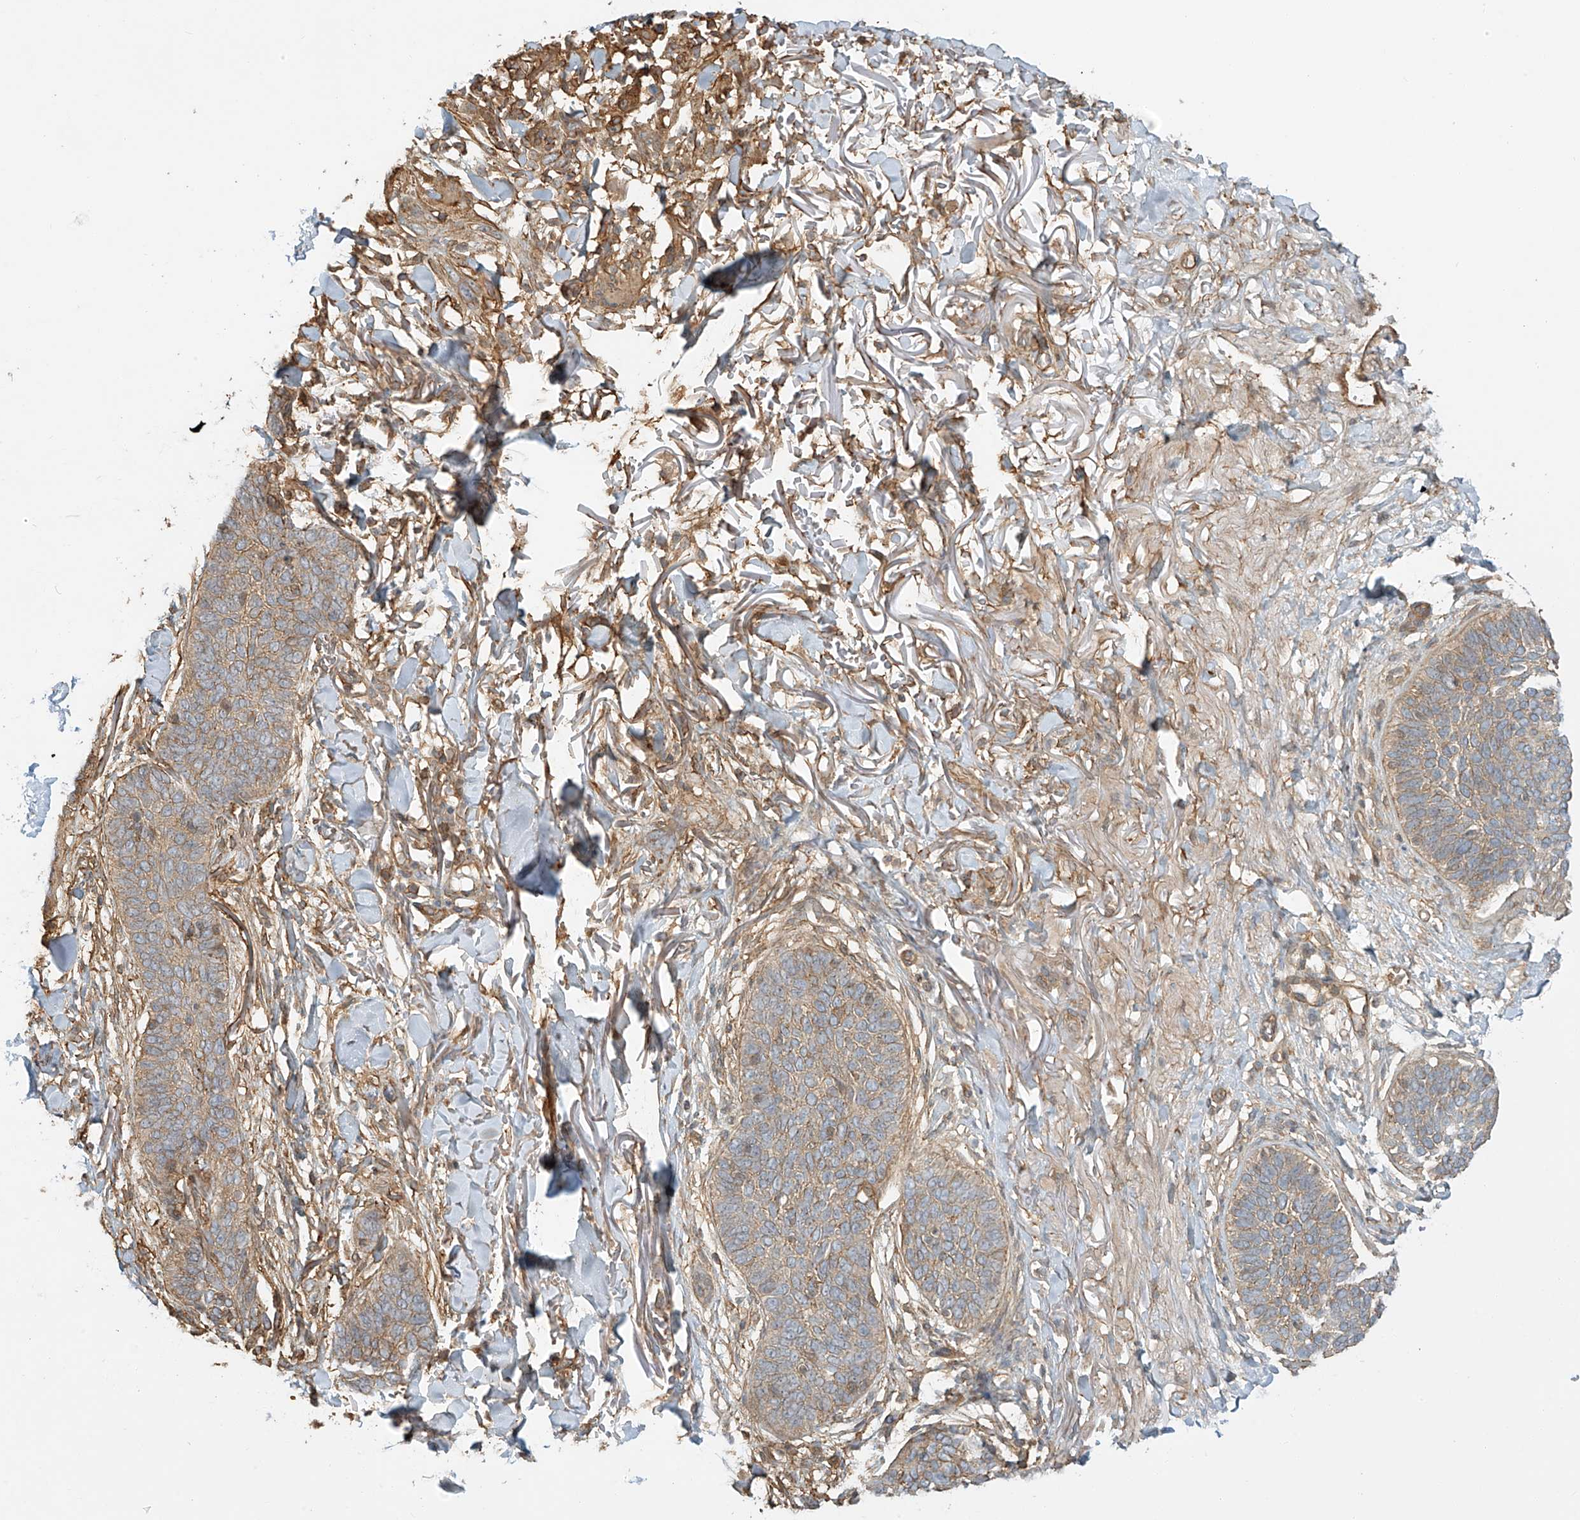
{"staining": {"intensity": "weak", "quantity": "25%-75%", "location": "cytoplasmic/membranous"}, "tissue": "skin cancer", "cell_type": "Tumor cells", "image_type": "cancer", "snomed": [{"axis": "morphology", "description": "Basal cell carcinoma"}, {"axis": "topography", "description": "Skin"}], "caption": "IHC photomicrograph of neoplastic tissue: human skin cancer (basal cell carcinoma) stained using immunohistochemistry demonstrates low levels of weak protein expression localized specifically in the cytoplasmic/membranous of tumor cells, appearing as a cytoplasmic/membranous brown color.", "gene": "CSMD3", "patient": {"sex": "male", "age": 85}}